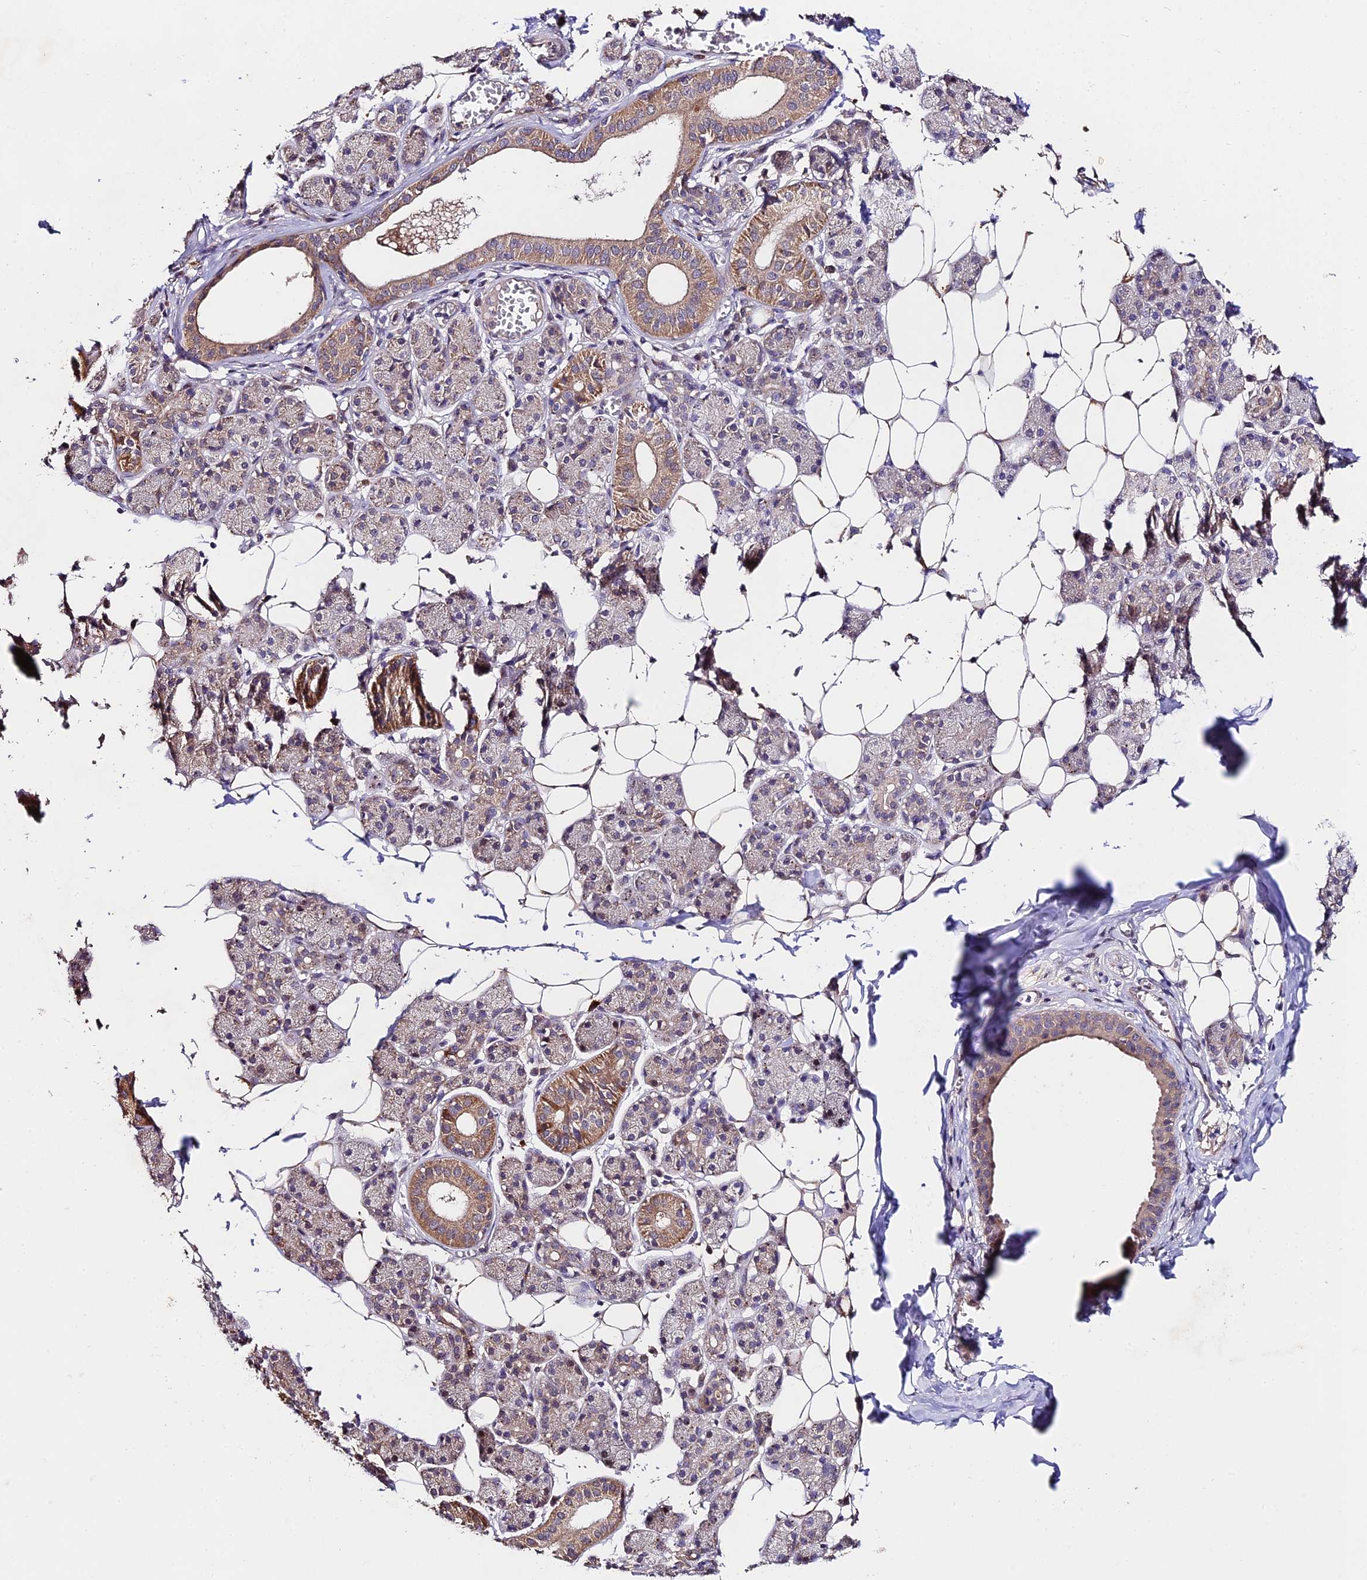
{"staining": {"intensity": "moderate", "quantity": "<25%", "location": "cytoplasmic/membranous"}, "tissue": "salivary gland", "cell_type": "Glandular cells", "image_type": "normal", "snomed": [{"axis": "morphology", "description": "Normal tissue, NOS"}, {"axis": "topography", "description": "Salivary gland"}], "caption": "Immunohistochemistry (IHC) micrograph of benign salivary gland: salivary gland stained using IHC shows low levels of moderate protein expression localized specifically in the cytoplasmic/membranous of glandular cells, appearing as a cytoplasmic/membranous brown color.", "gene": "C3orf20", "patient": {"sex": "female", "age": 33}}